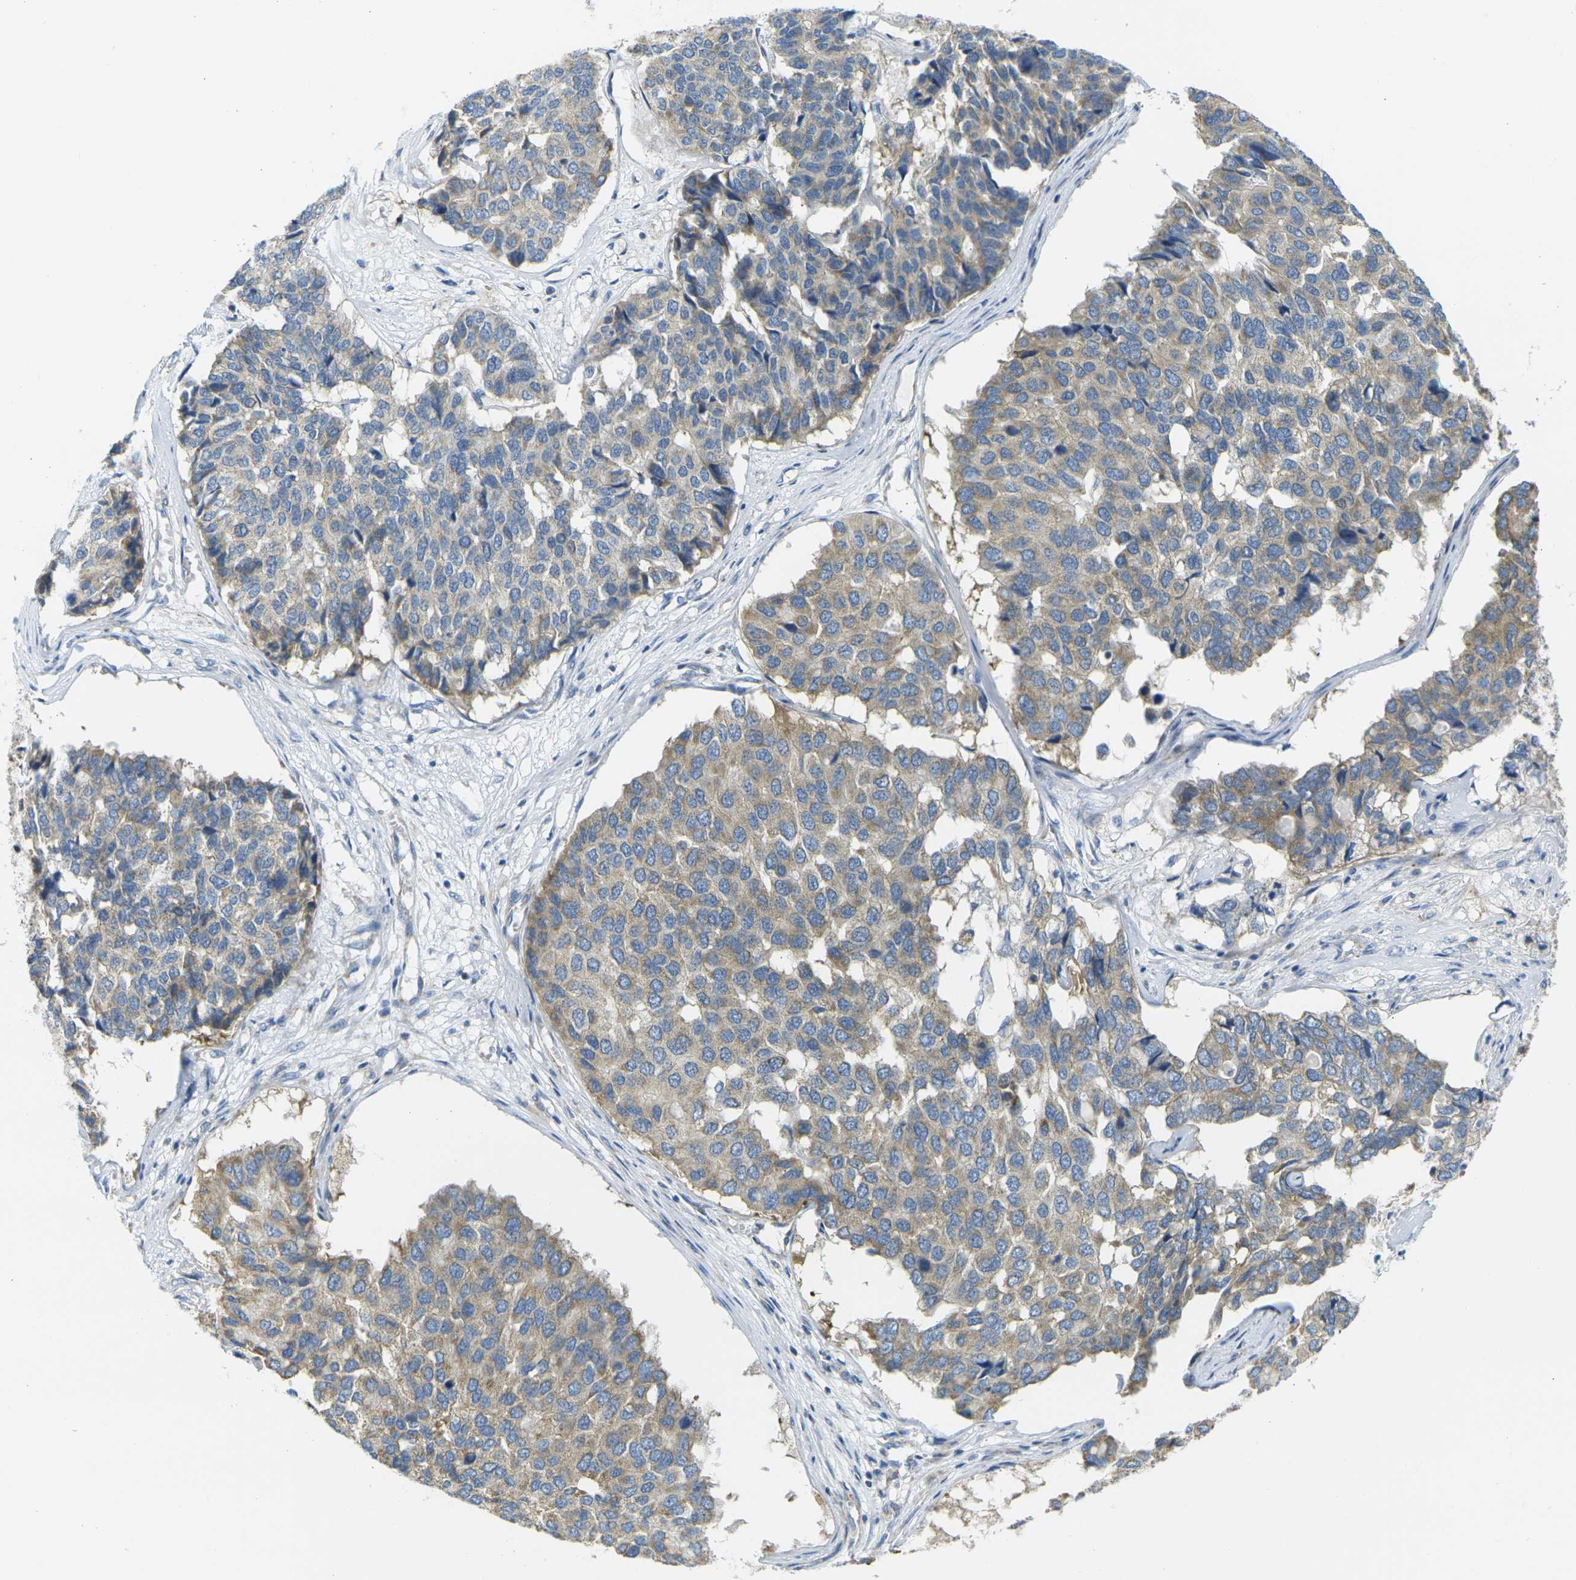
{"staining": {"intensity": "moderate", "quantity": "25%-75%", "location": "cytoplasmic/membranous"}, "tissue": "pancreatic cancer", "cell_type": "Tumor cells", "image_type": "cancer", "snomed": [{"axis": "morphology", "description": "Adenocarcinoma, NOS"}, {"axis": "topography", "description": "Pancreas"}], "caption": "Immunohistochemistry (IHC) micrograph of neoplastic tissue: pancreatic cancer (adenocarcinoma) stained using IHC displays medium levels of moderate protein expression localized specifically in the cytoplasmic/membranous of tumor cells, appearing as a cytoplasmic/membranous brown color.", "gene": "PARD6B", "patient": {"sex": "male", "age": 50}}